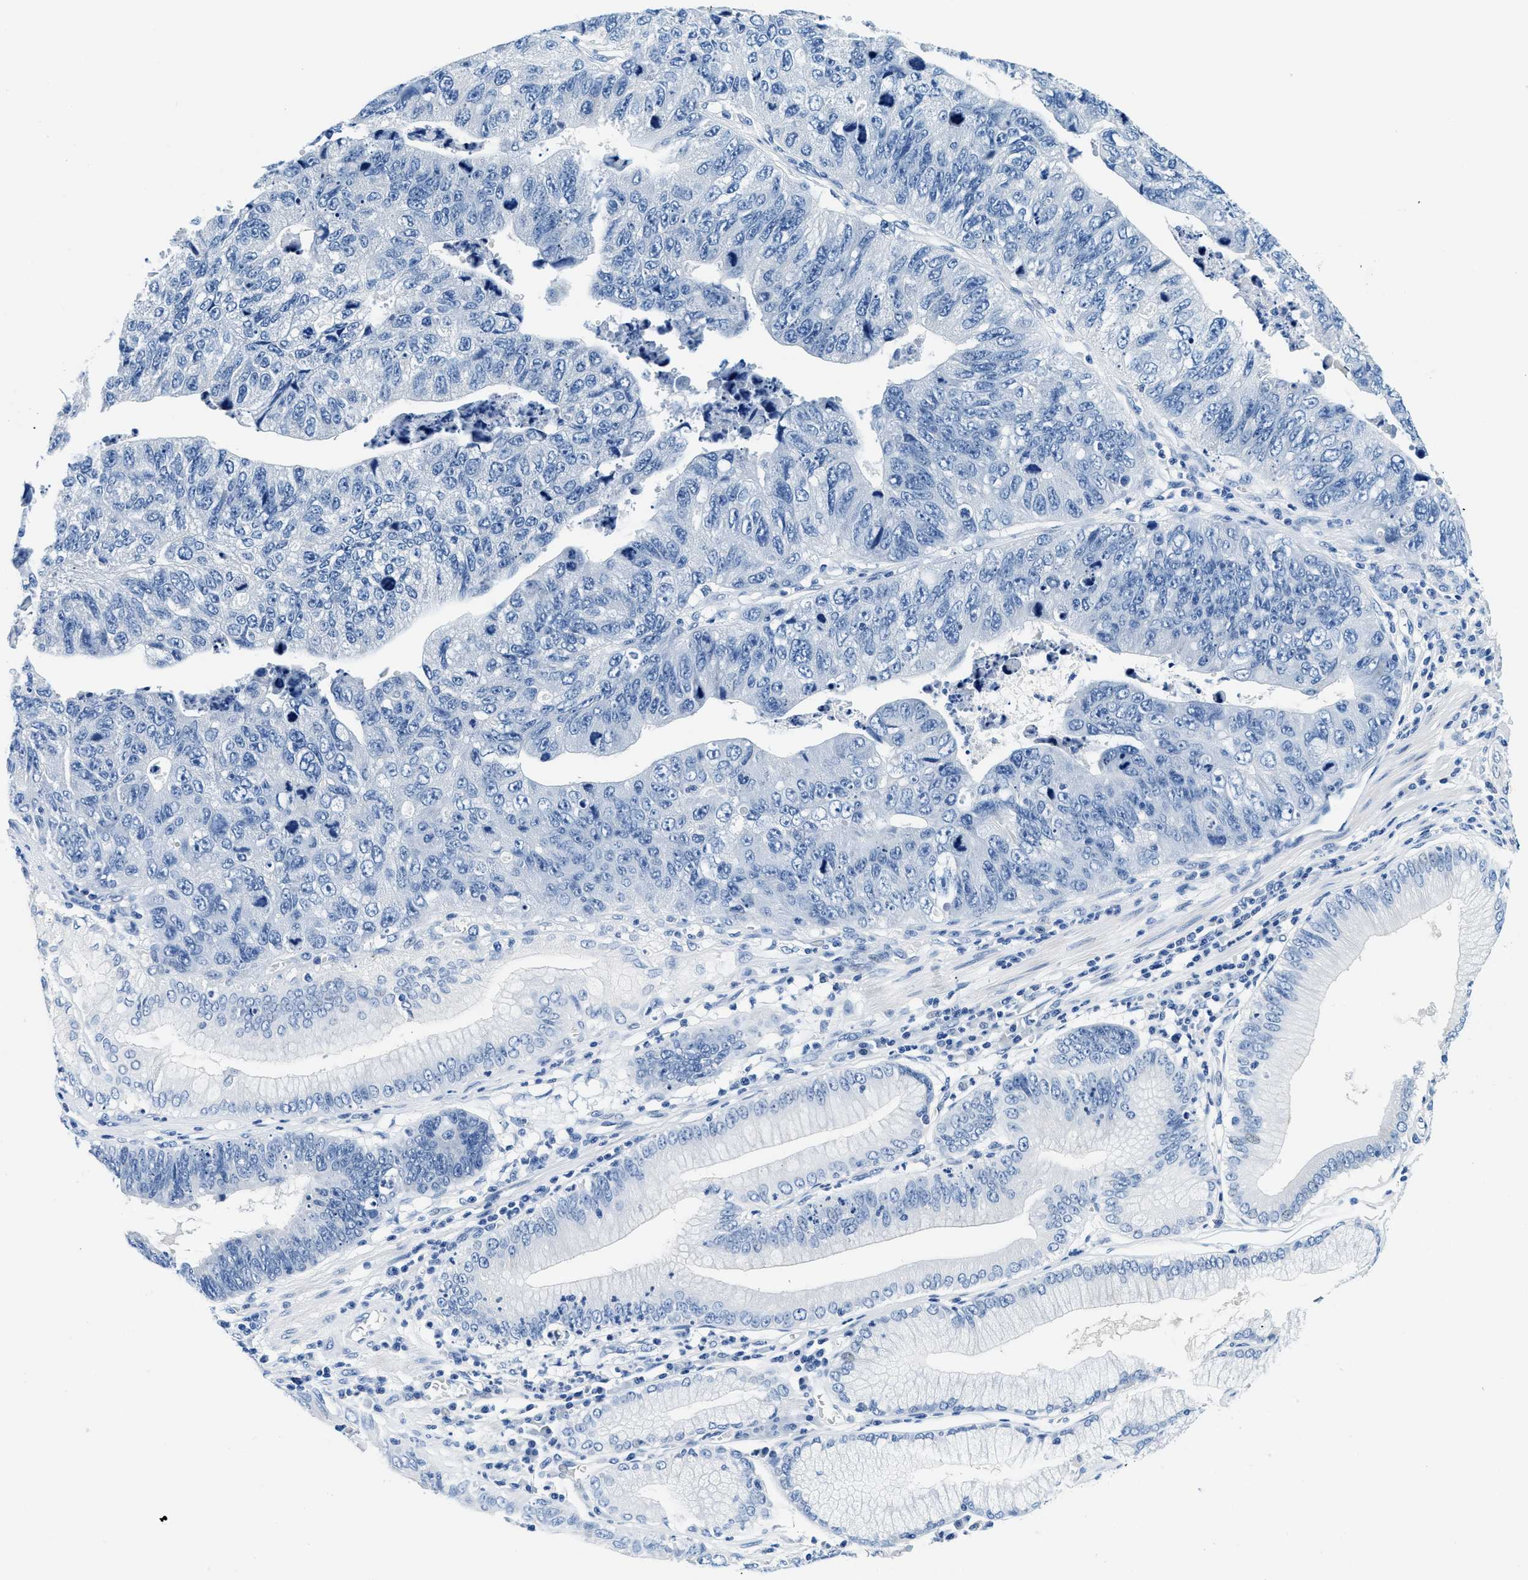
{"staining": {"intensity": "negative", "quantity": "none", "location": "none"}, "tissue": "stomach cancer", "cell_type": "Tumor cells", "image_type": "cancer", "snomed": [{"axis": "morphology", "description": "Adenocarcinoma, NOS"}, {"axis": "topography", "description": "Stomach"}], "caption": "A histopathology image of human stomach adenocarcinoma is negative for staining in tumor cells. (Stains: DAB (3,3'-diaminobenzidine) immunohistochemistry (IHC) with hematoxylin counter stain, Microscopy: brightfield microscopy at high magnification).", "gene": "GSTM3", "patient": {"sex": "male", "age": 59}}